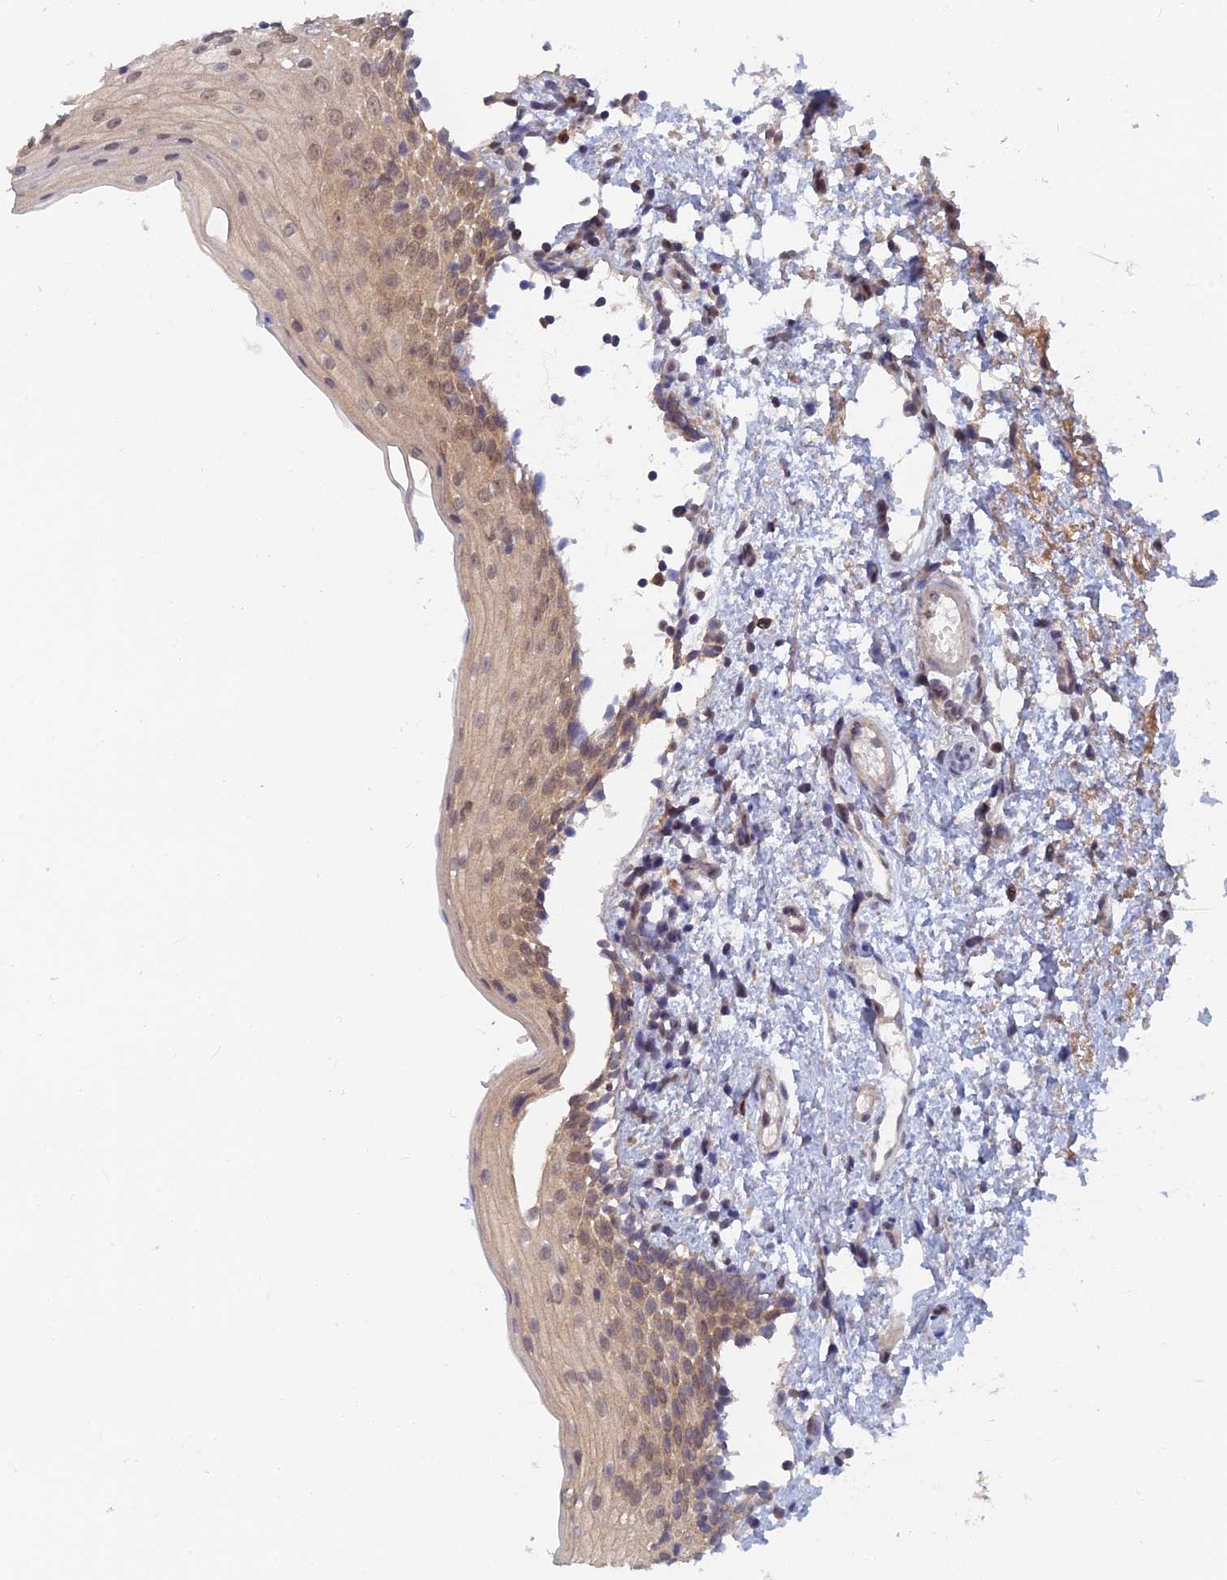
{"staining": {"intensity": "weak", "quantity": ">75%", "location": "cytoplasmic/membranous,nuclear"}, "tissue": "oral mucosa", "cell_type": "Squamous epithelial cells", "image_type": "normal", "snomed": [{"axis": "morphology", "description": "Normal tissue, NOS"}, {"axis": "topography", "description": "Oral tissue"}], "caption": "Immunohistochemistry (IHC) (DAB (3,3'-diaminobenzidine)) staining of unremarkable oral mucosa reveals weak cytoplasmic/membranous,nuclear protein positivity in about >75% of squamous epithelial cells.", "gene": "SRA1", "patient": {"sex": "female", "age": 13}}